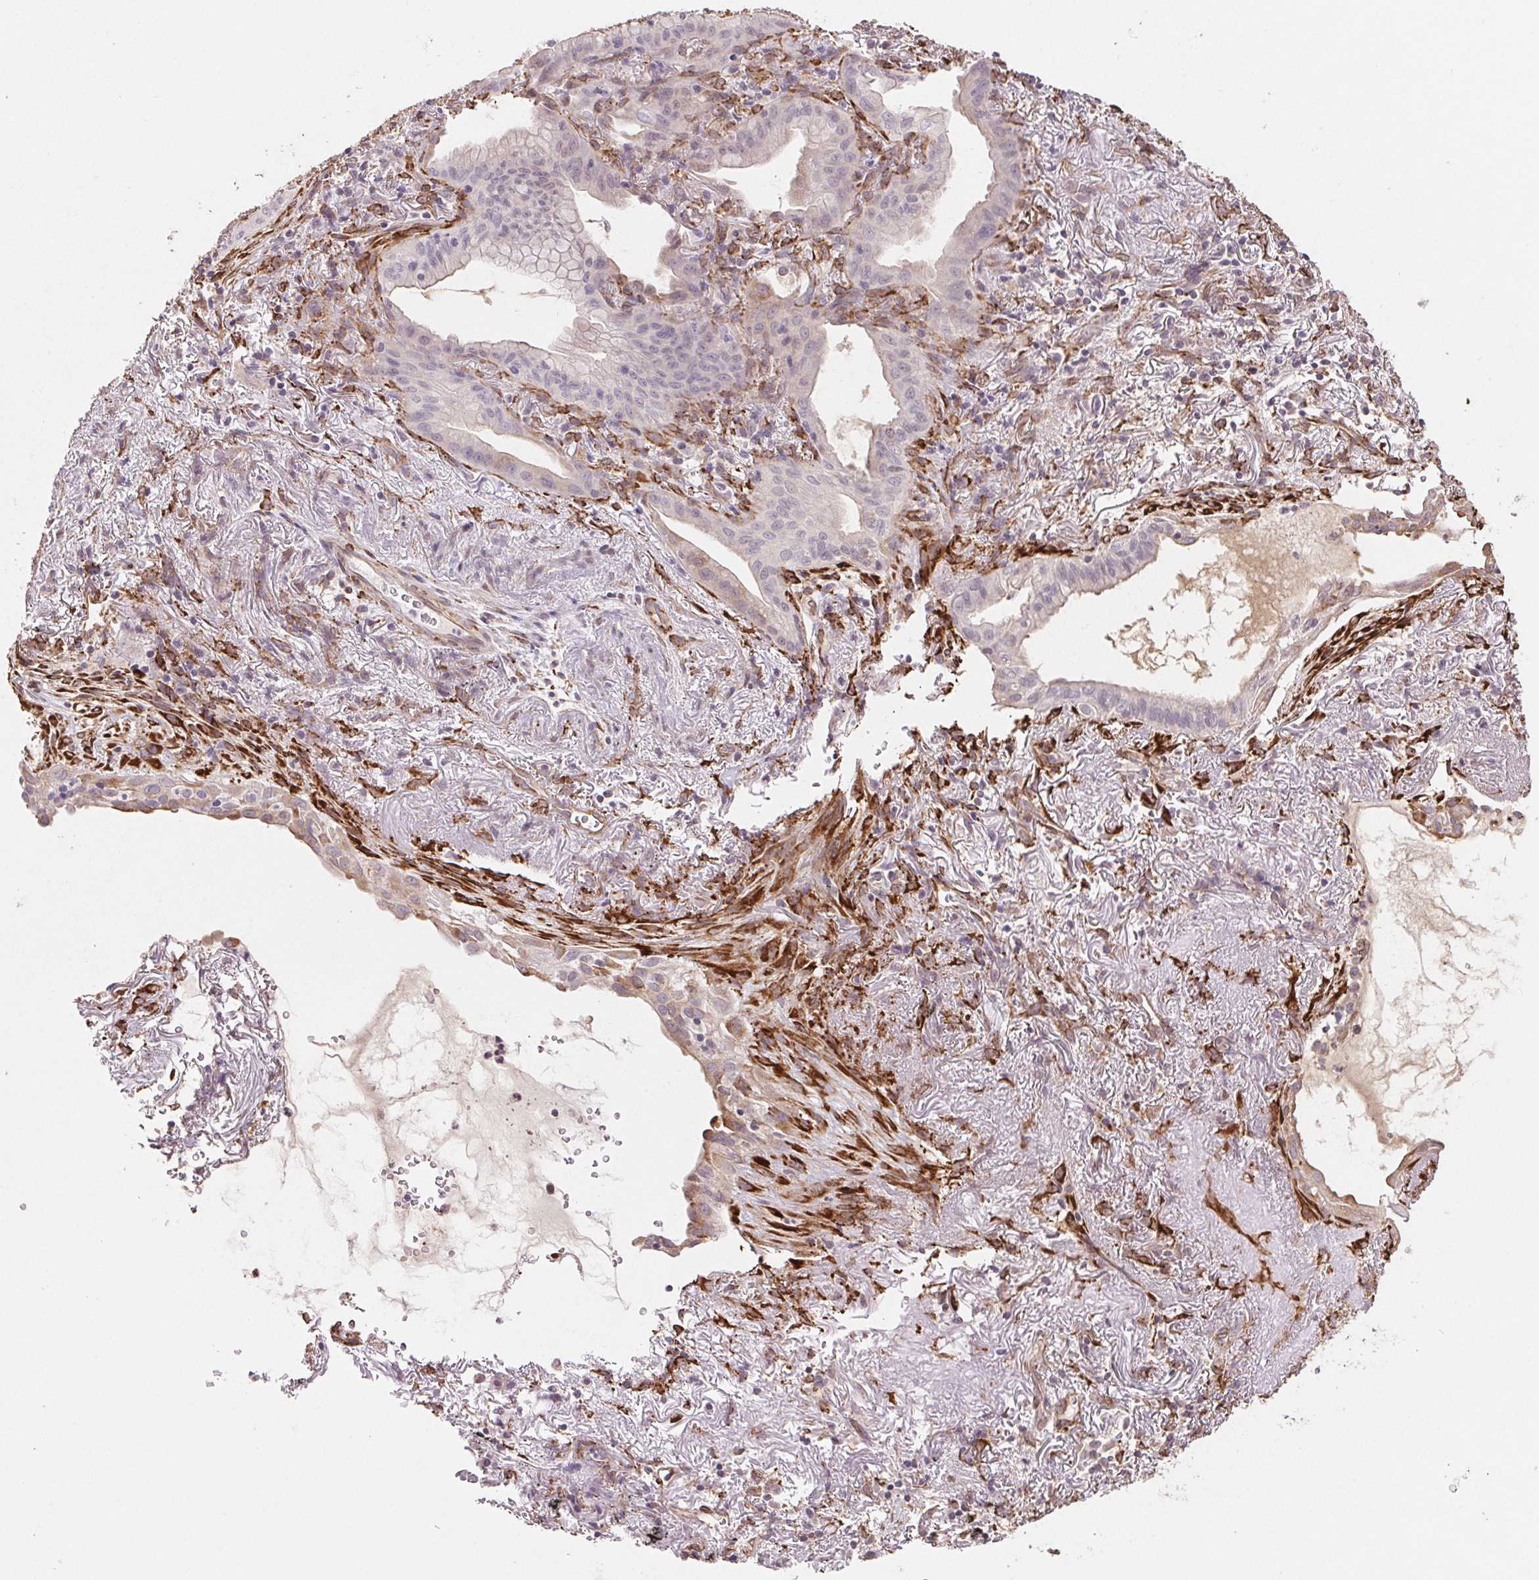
{"staining": {"intensity": "negative", "quantity": "none", "location": "none"}, "tissue": "lung cancer", "cell_type": "Tumor cells", "image_type": "cancer", "snomed": [{"axis": "morphology", "description": "Adenocarcinoma, NOS"}, {"axis": "topography", "description": "Lung"}], "caption": "Tumor cells show no significant protein staining in lung adenocarcinoma.", "gene": "FKBP10", "patient": {"sex": "male", "age": 77}}